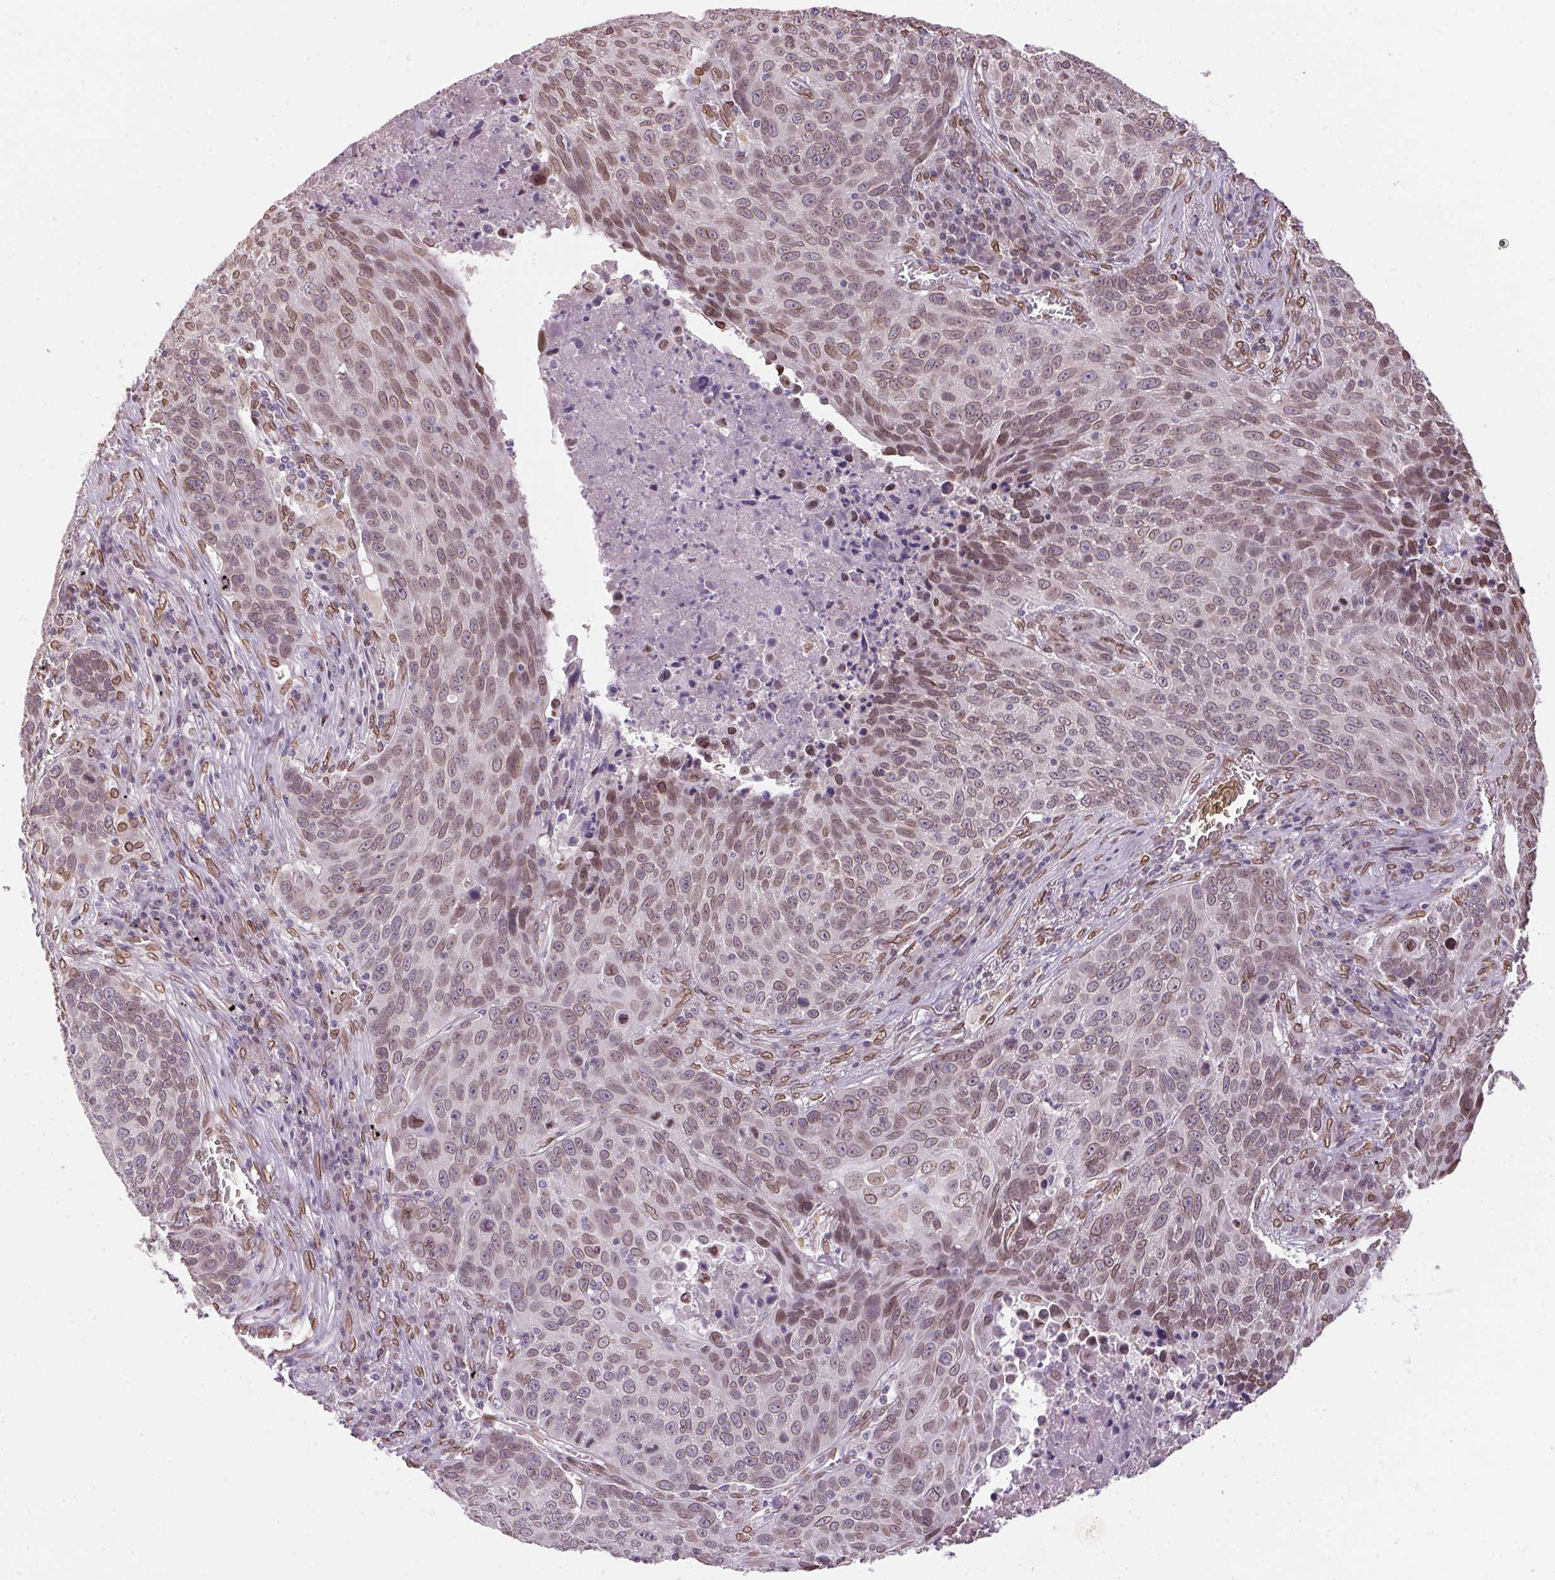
{"staining": {"intensity": "weak", "quantity": ">75%", "location": "cytoplasmic/membranous,nuclear"}, "tissue": "lung cancer", "cell_type": "Tumor cells", "image_type": "cancer", "snomed": [{"axis": "morphology", "description": "Squamous cell carcinoma, NOS"}, {"axis": "topography", "description": "Lung"}], "caption": "The image shows immunohistochemical staining of lung cancer (squamous cell carcinoma). There is weak cytoplasmic/membranous and nuclear staining is seen in approximately >75% of tumor cells.", "gene": "TMEM175", "patient": {"sex": "male", "age": 78}}